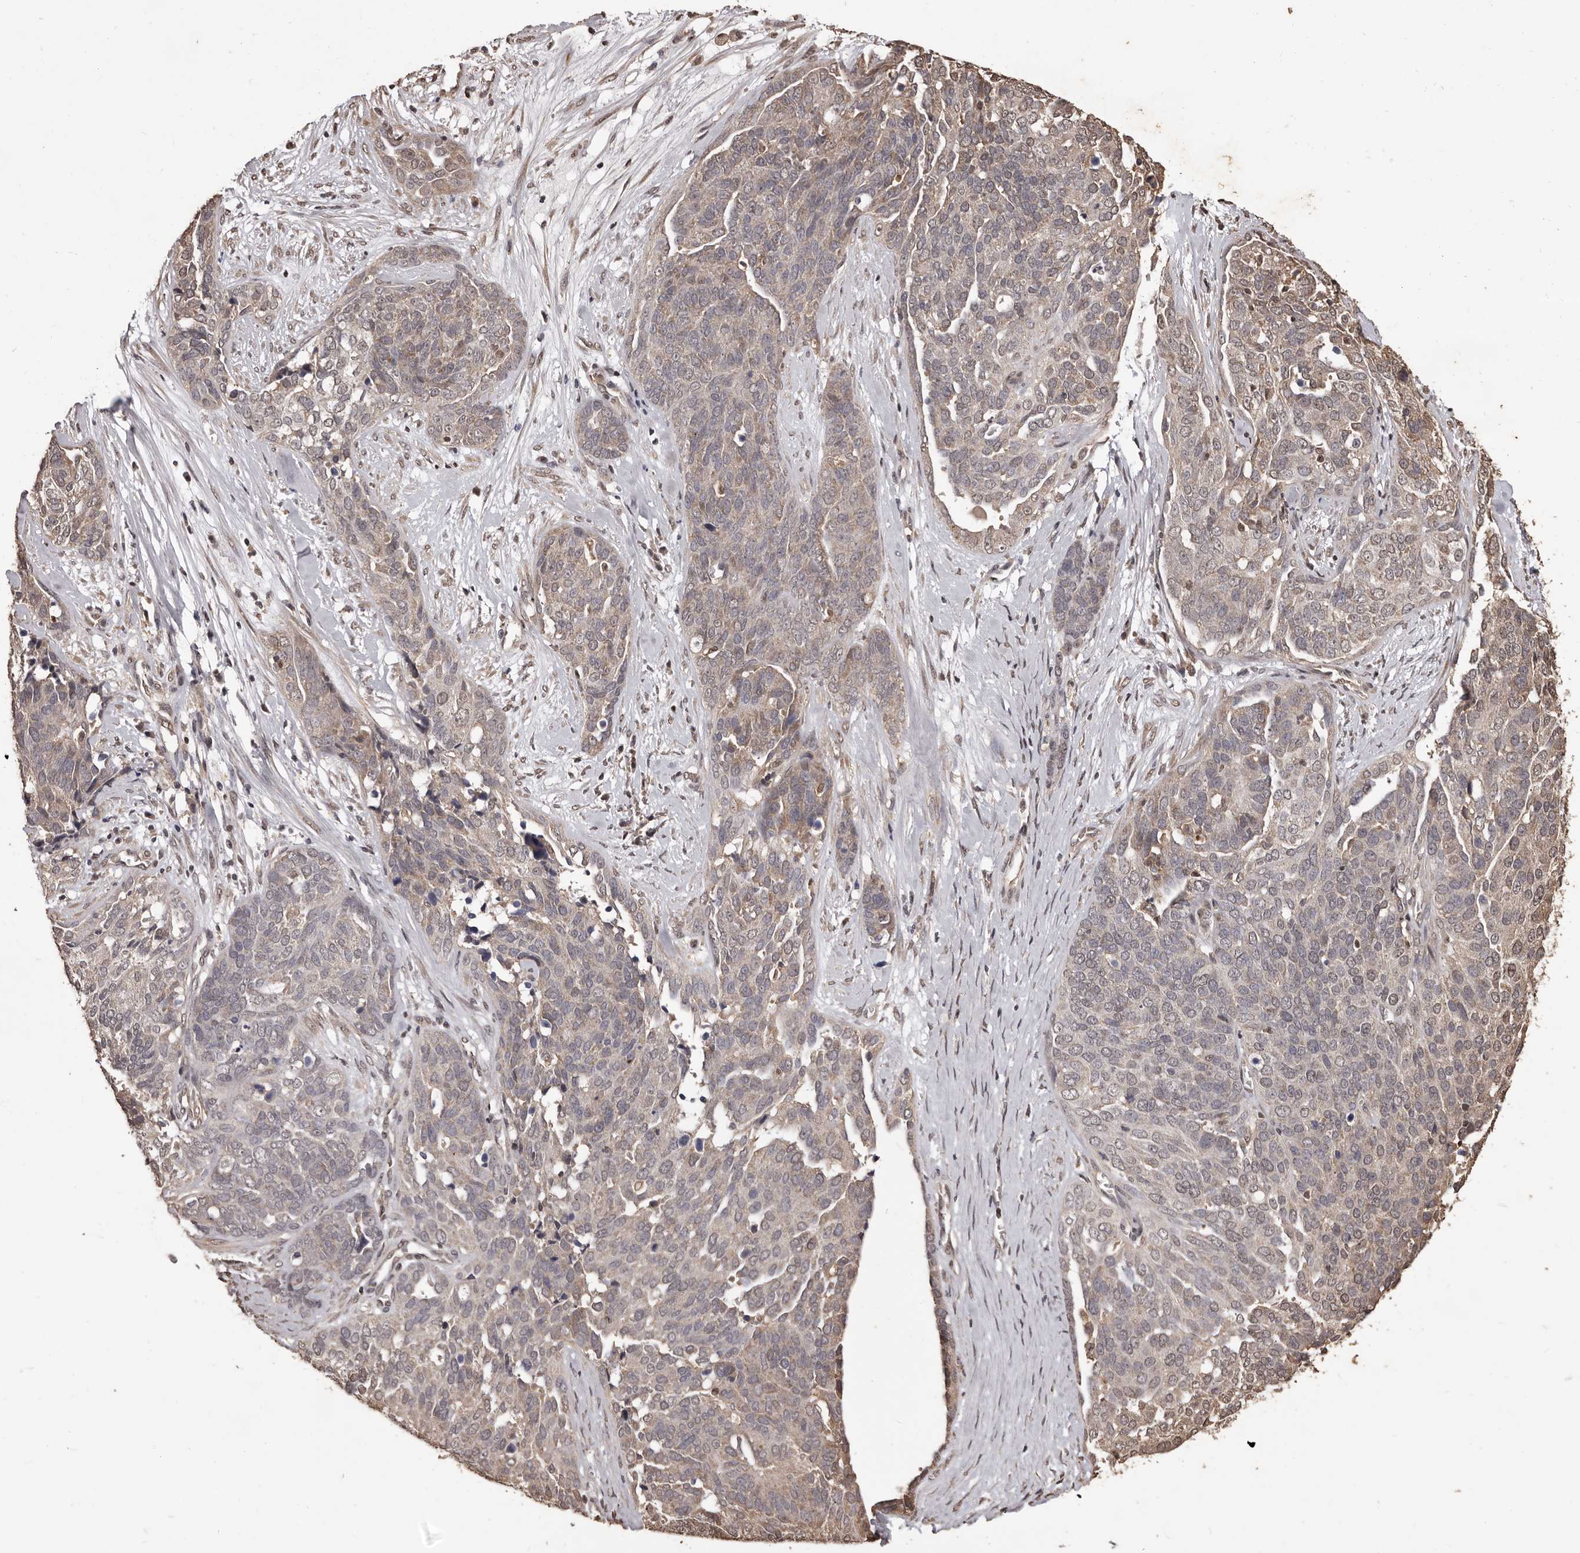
{"staining": {"intensity": "negative", "quantity": "none", "location": "none"}, "tissue": "ovarian cancer", "cell_type": "Tumor cells", "image_type": "cancer", "snomed": [{"axis": "morphology", "description": "Cystadenocarcinoma, serous, NOS"}, {"axis": "topography", "description": "Ovary"}], "caption": "Ovarian serous cystadenocarcinoma was stained to show a protein in brown. There is no significant positivity in tumor cells.", "gene": "NAV1", "patient": {"sex": "female", "age": 44}}